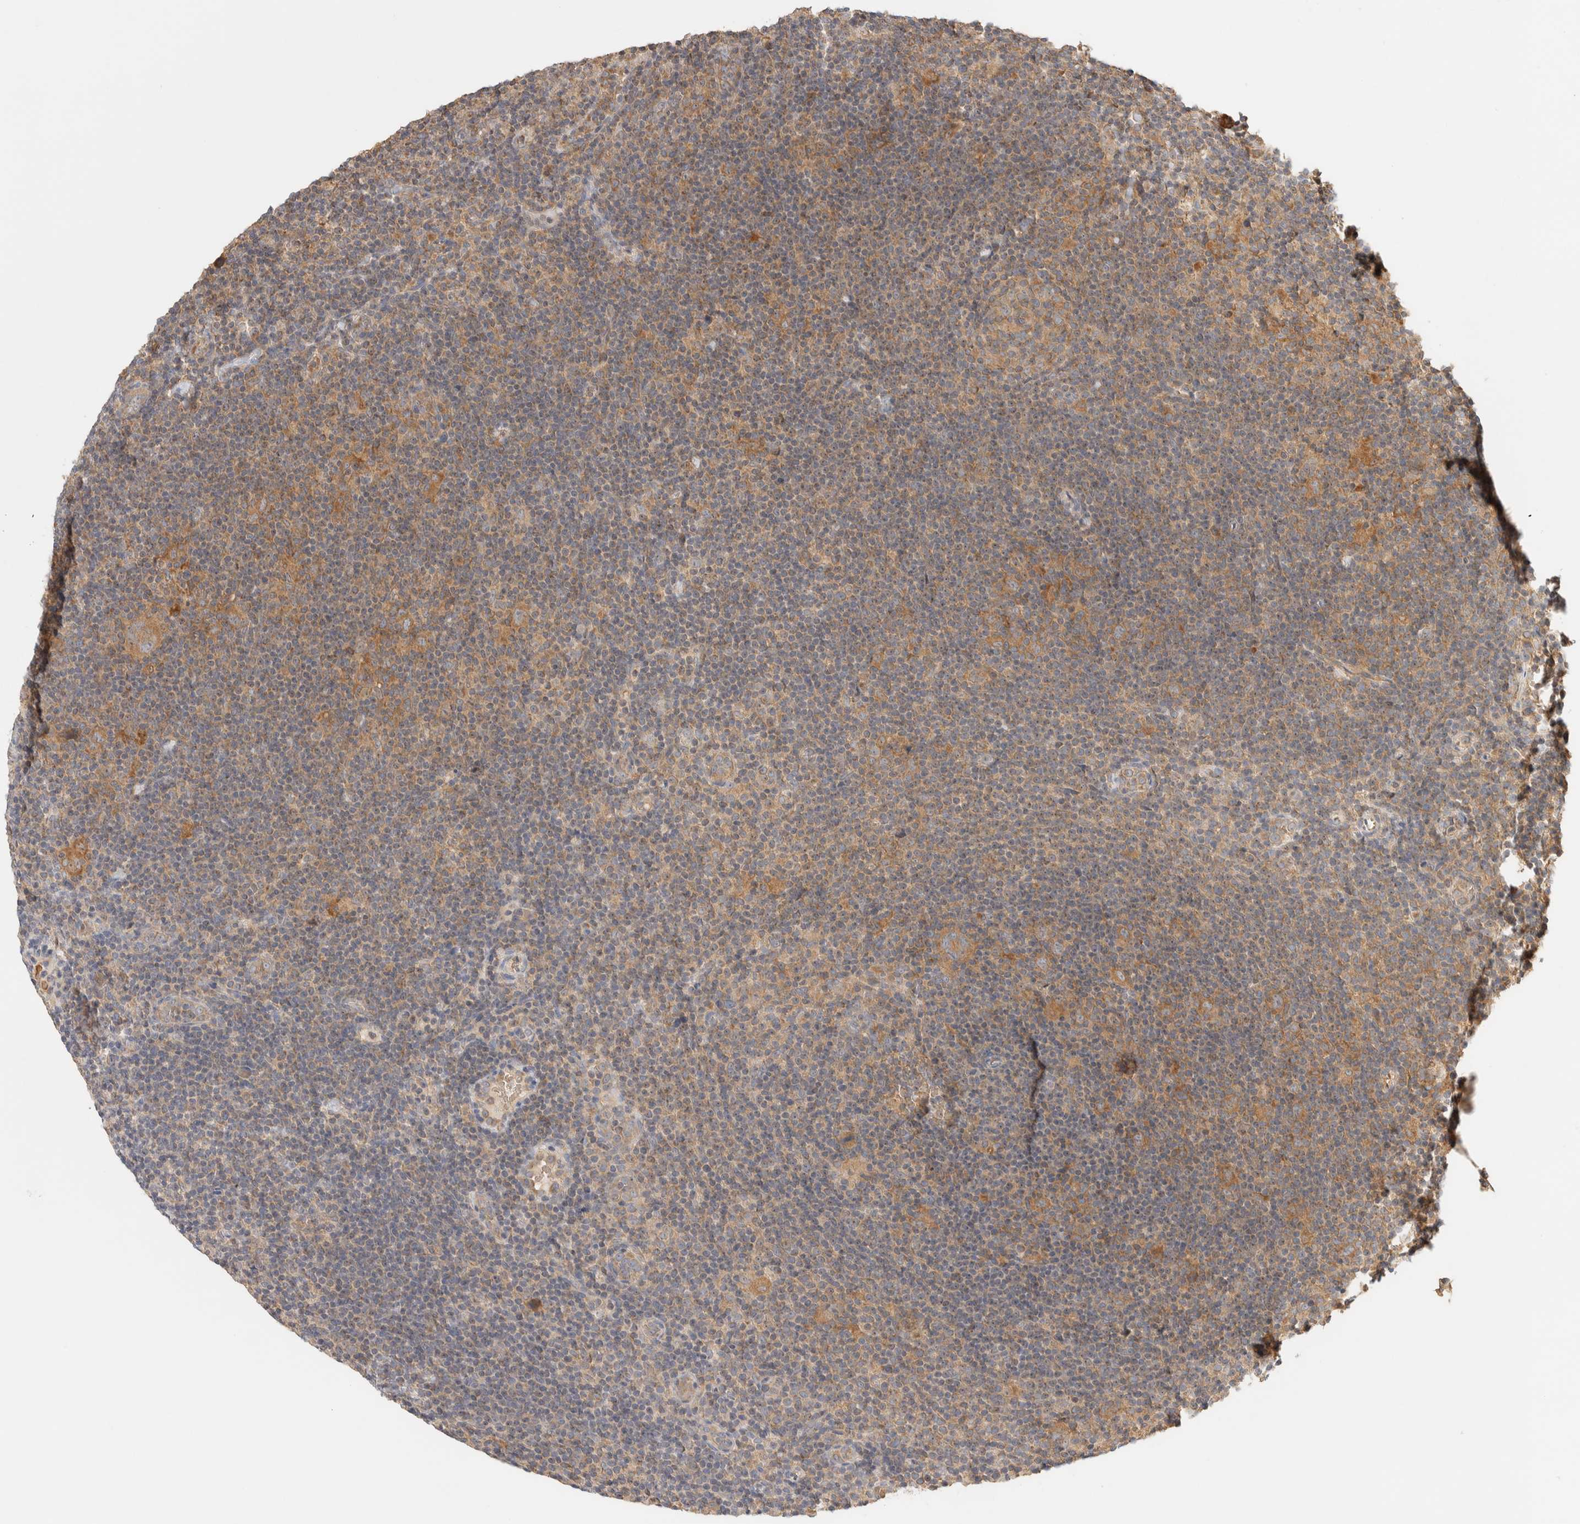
{"staining": {"intensity": "moderate", "quantity": ">75%", "location": "cytoplasmic/membranous"}, "tissue": "lymphoma", "cell_type": "Tumor cells", "image_type": "cancer", "snomed": [{"axis": "morphology", "description": "Hodgkin's disease, NOS"}, {"axis": "topography", "description": "Lymph node"}], "caption": "Hodgkin's disease was stained to show a protein in brown. There is medium levels of moderate cytoplasmic/membranous staining in approximately >75% of tumor cells. The protein is stained brown, and the nuclei are stained in blue (DAB IHC with brightfield microscopy, high magnification).", "gene": "TTI2", "patient": {"sex": "female", "age": 57}}